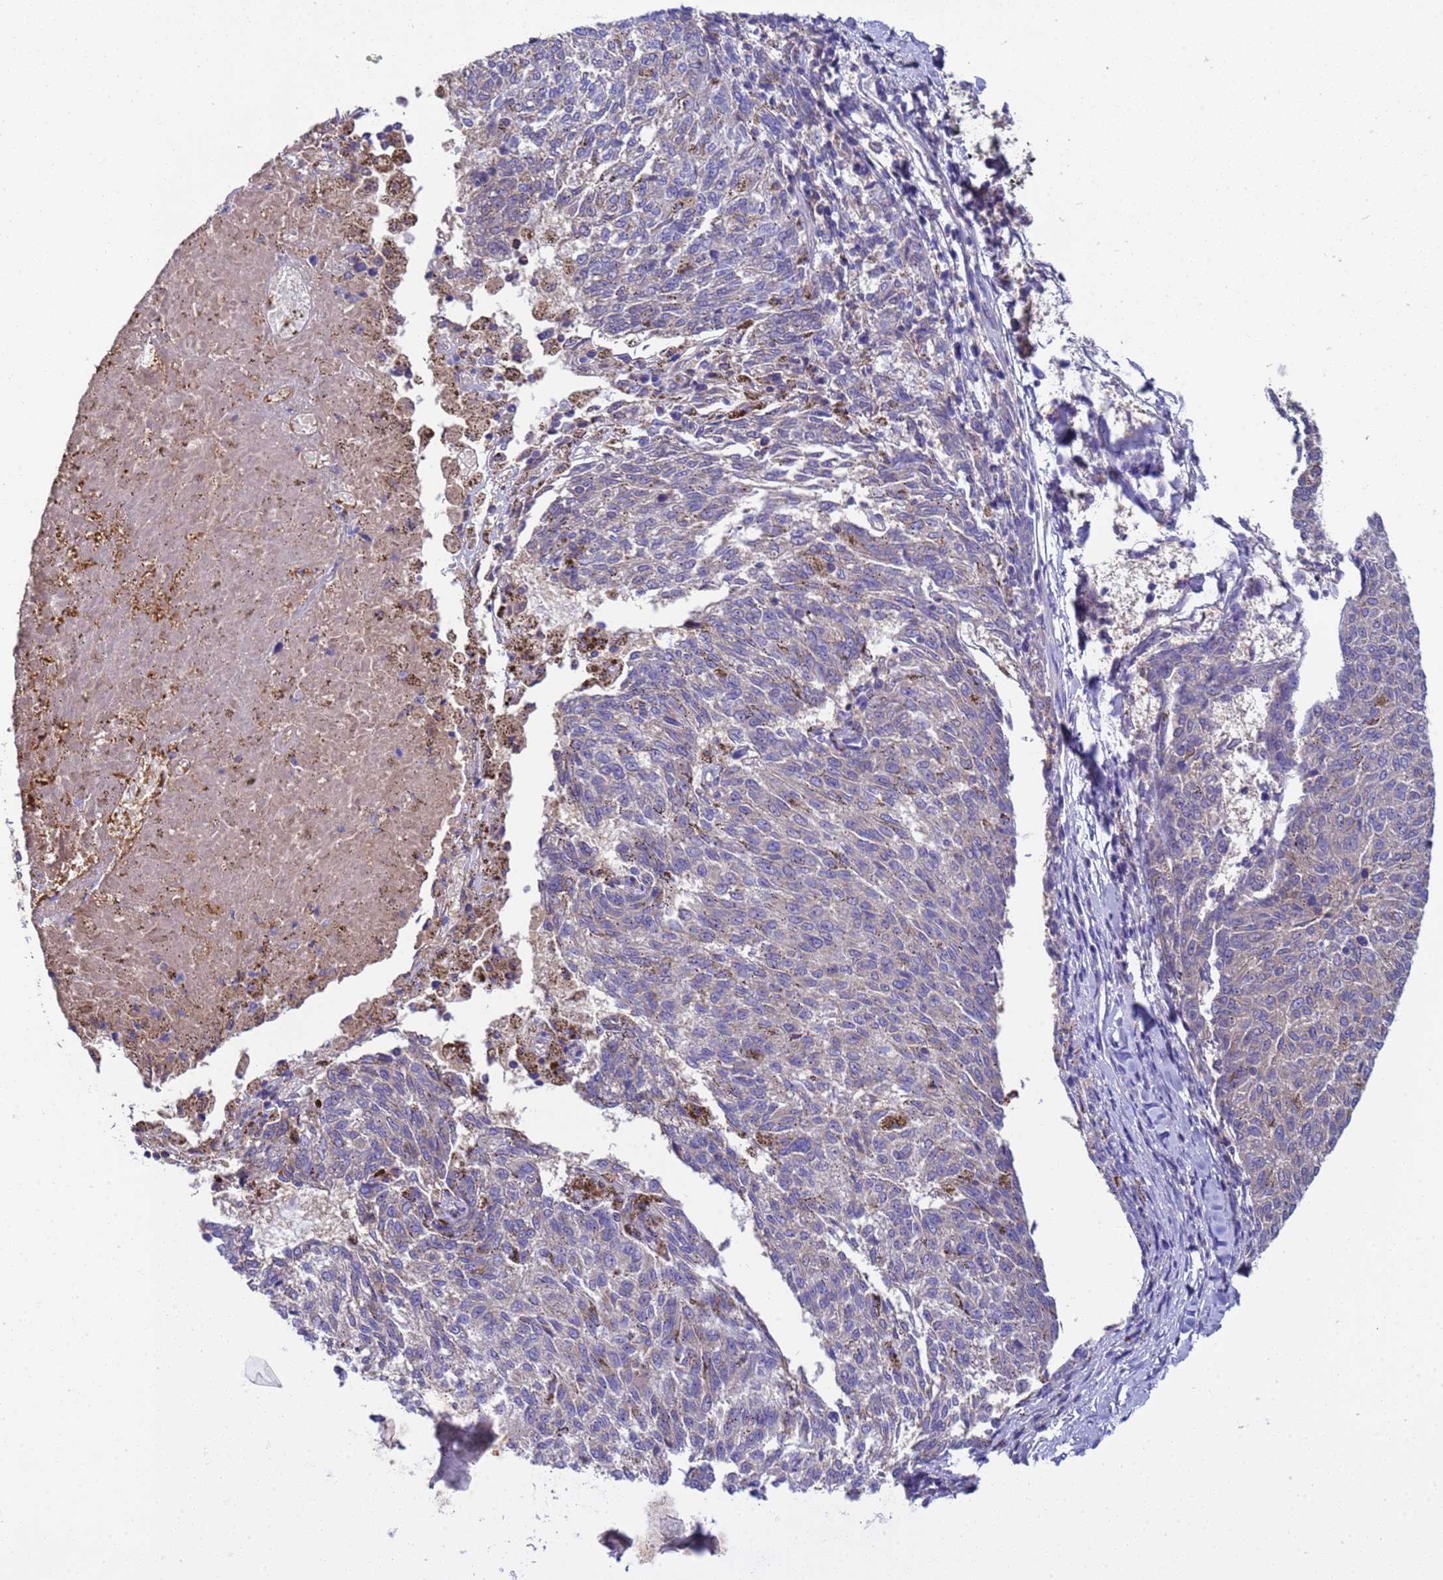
{"staining": {"intensity": "weak", "quantity": "<25%", "location": "cytoplasmic/membranous"}, "tissue": "melanoma", "cell_type": "Tumor cells", "image_type": "cancer", "snomed": [{"axis": "morphology", "description": "Malignant melanoma, NOS"}, {"axis": "topography", "description": "Skin"}], "caption": "Tumor cells show no significant positivity in melanoma.", "gene": "H1-7", "patient": {"sex": "female", "age": 72}}